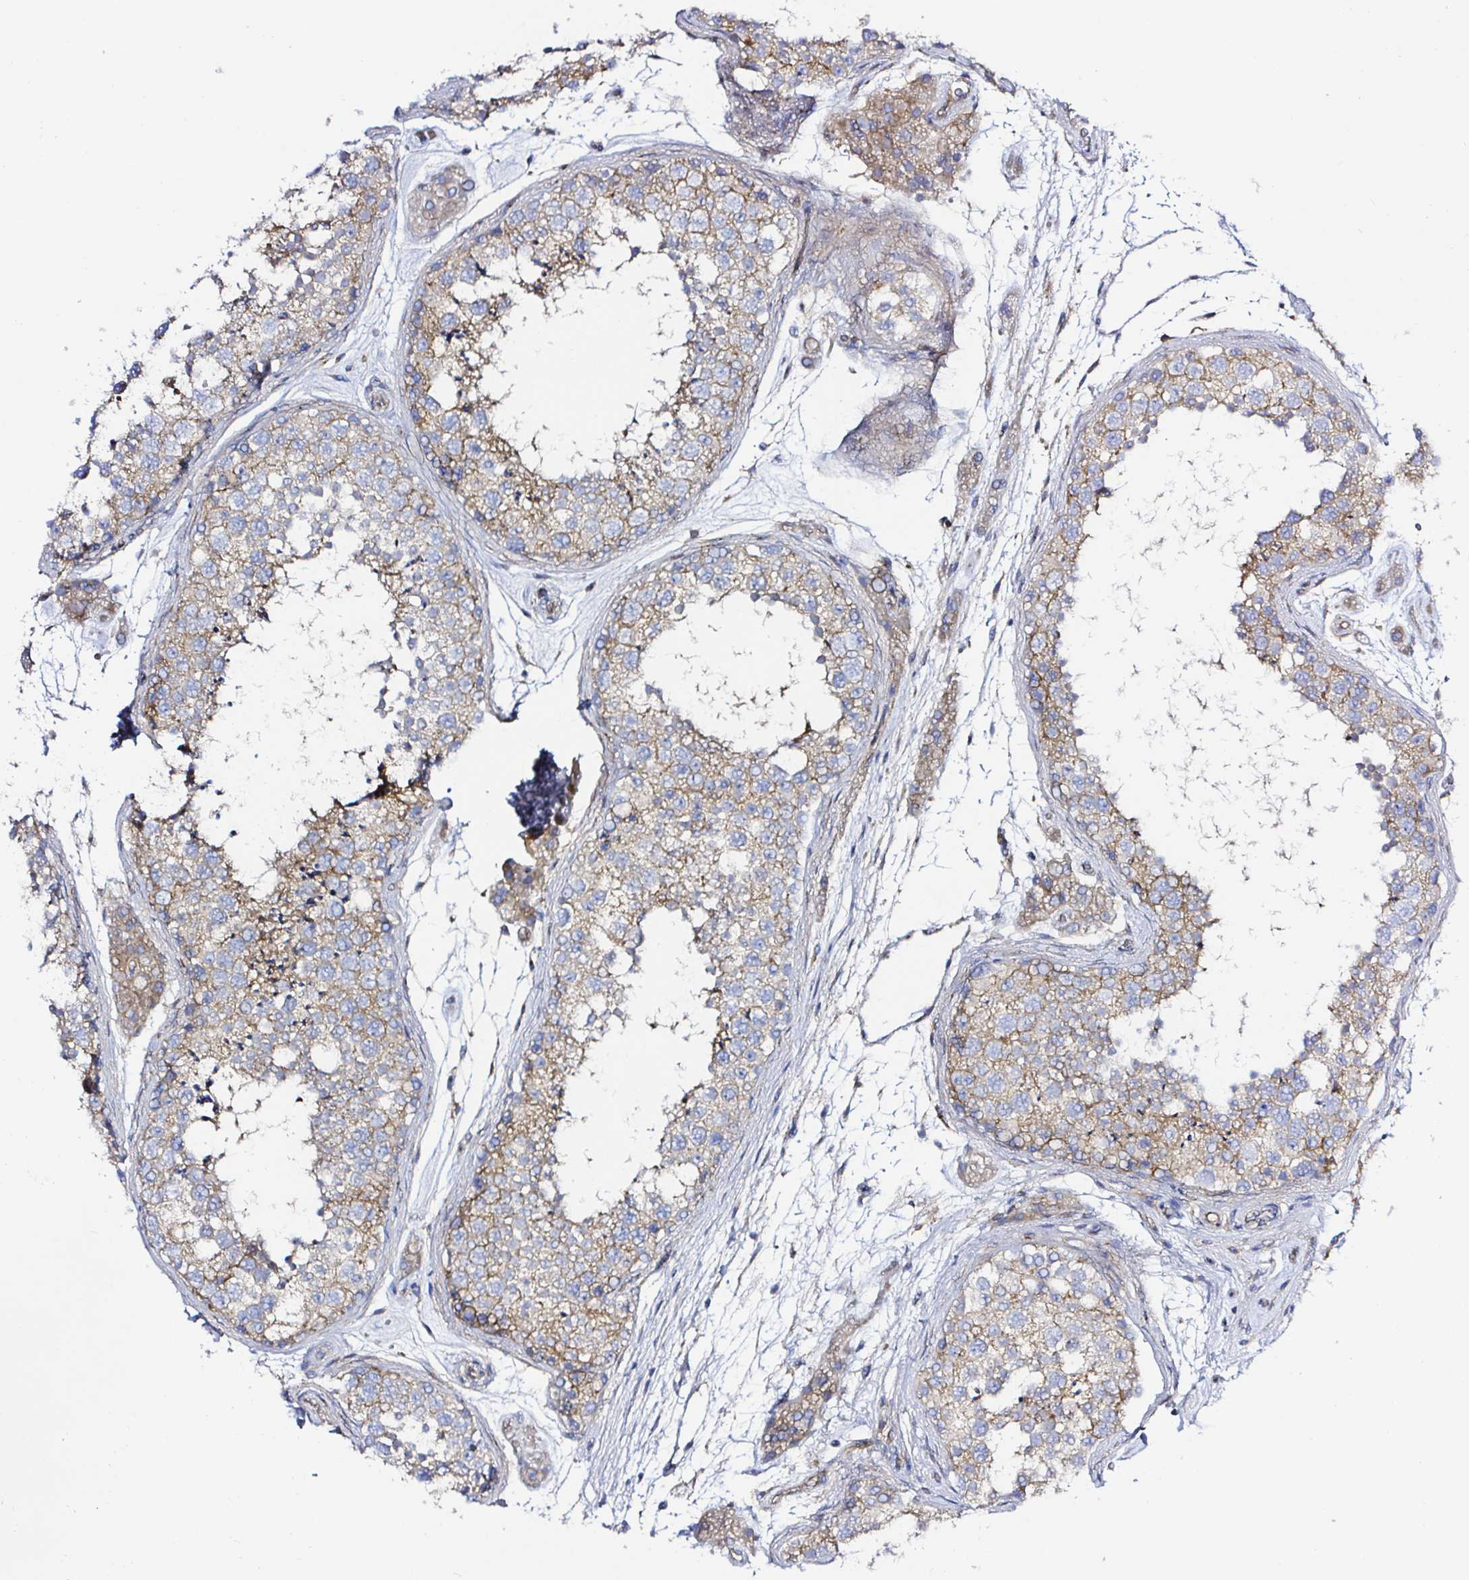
{"staining": {"intensity": "moderate", "quantity": "25%-75%", "location": "cytoplasmic/membranous"}, "tissue": "testis", "cell_type": "Cells in seminiferous ducts", "image_type": "normal", "snomed": [{"axis": "morphology", "description": "Normal tissue, NOS"}, {"axis": "topography", "description": "Testis"}], "caption": "Immunohistochemistry (IHC) micrograph of normal testis stained for a protein (brown), which shows medium levels of moderate cytoplasmic/membranous expression in approximately 25%-75% of cells in seminiferous ducts.", "gene": "ARL4D", "patient": {"sex": "male", "age": 41}}